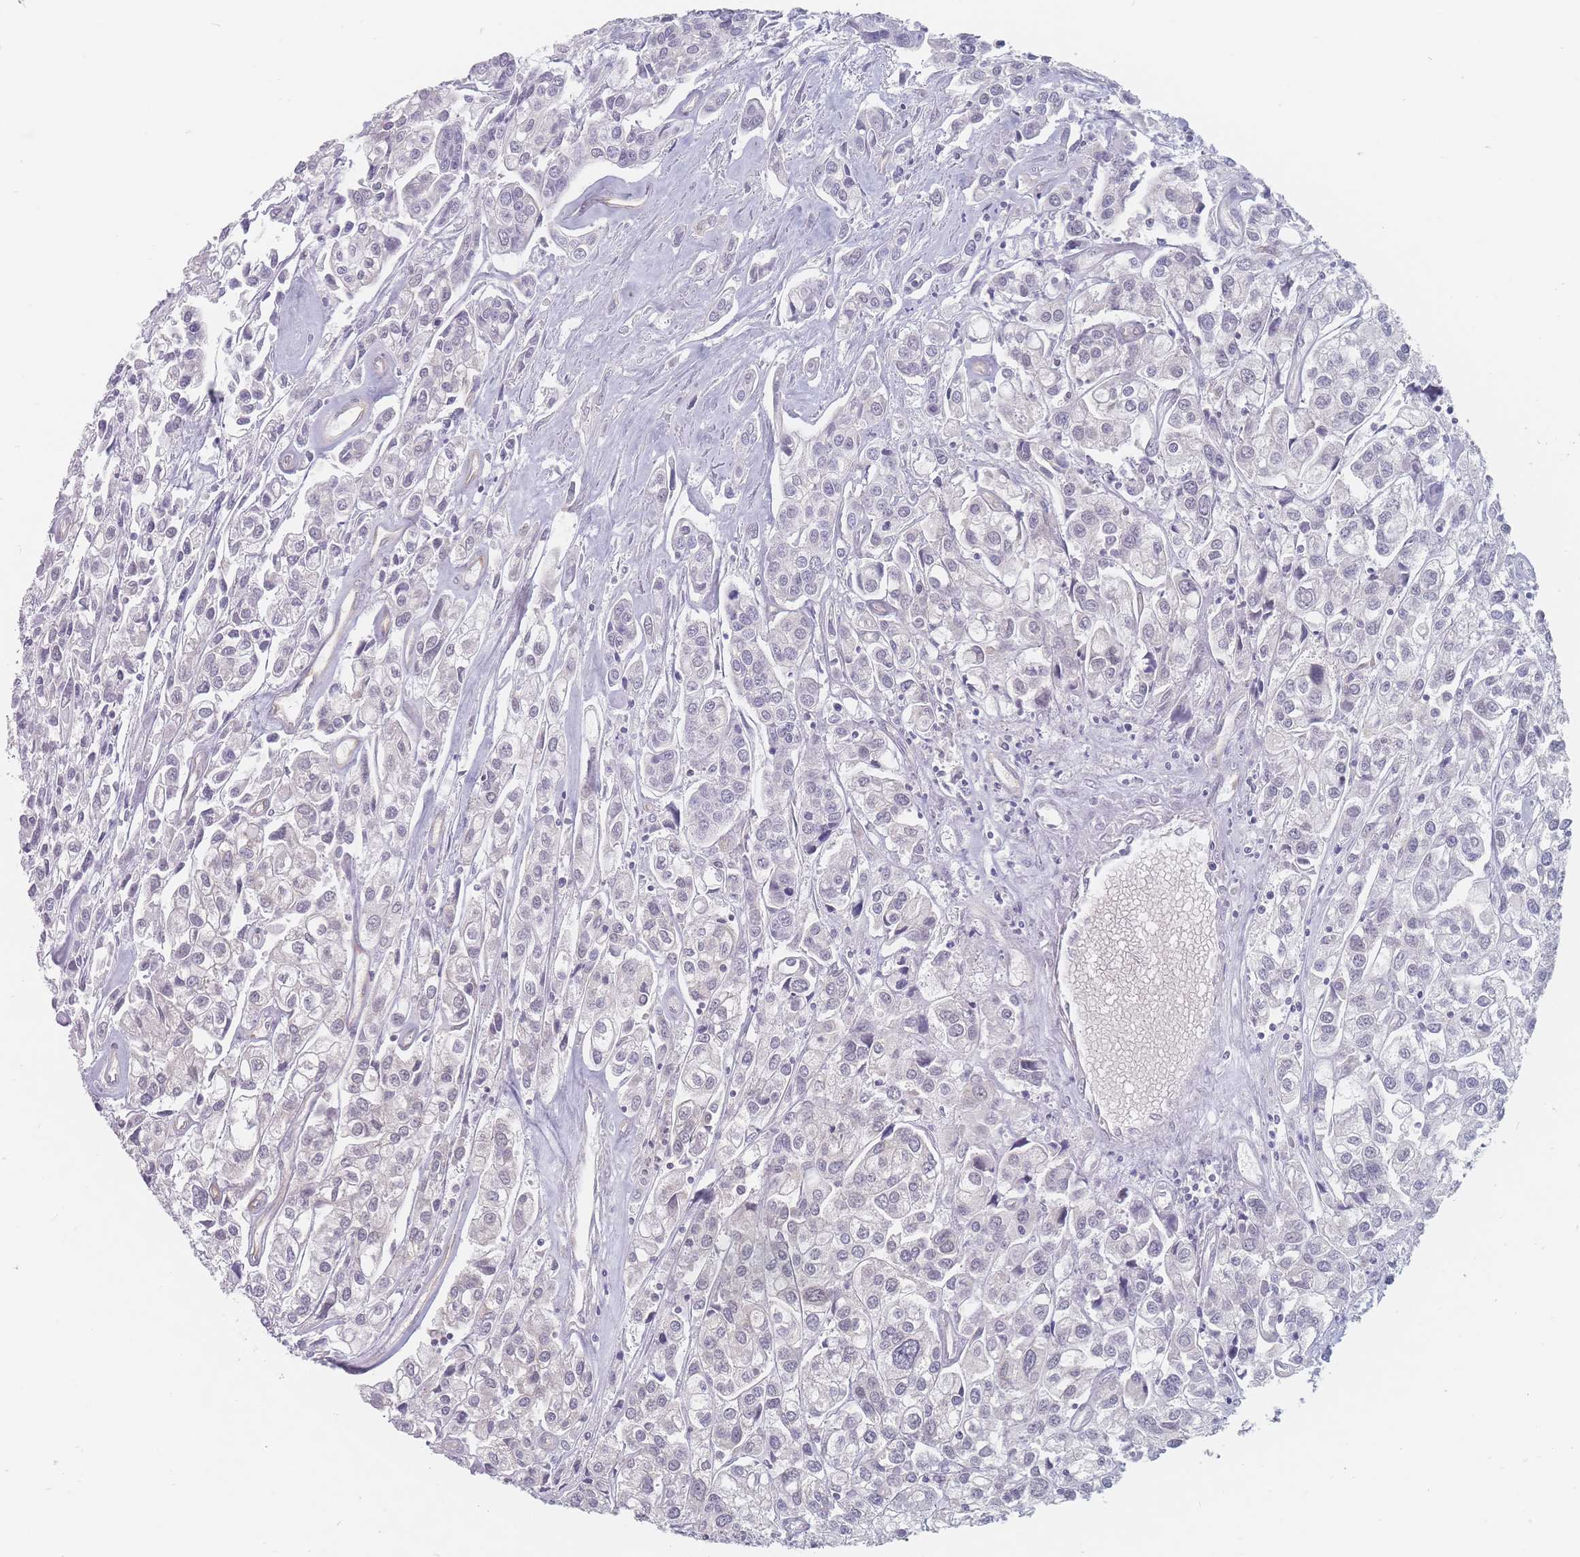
{"staining": {"intensity": "negative", "quantity": "none", "location": "none"}, "tissue": "urothelial cancer", "cell_type": "Tumor cells", "image_type": "cancer", "snomed": [{"axis": "morphology", "description": "Urothelial carcinoma, High grade"}, {"axis": "topography", "description": "Urinary bladder"}], "caption": "Immunohistochemistry (IHC) of urothelial cancer exhibits no staining in tumor cells.", "gene": "MAP1S", "patient": {"sex": "male", "age": 67}}